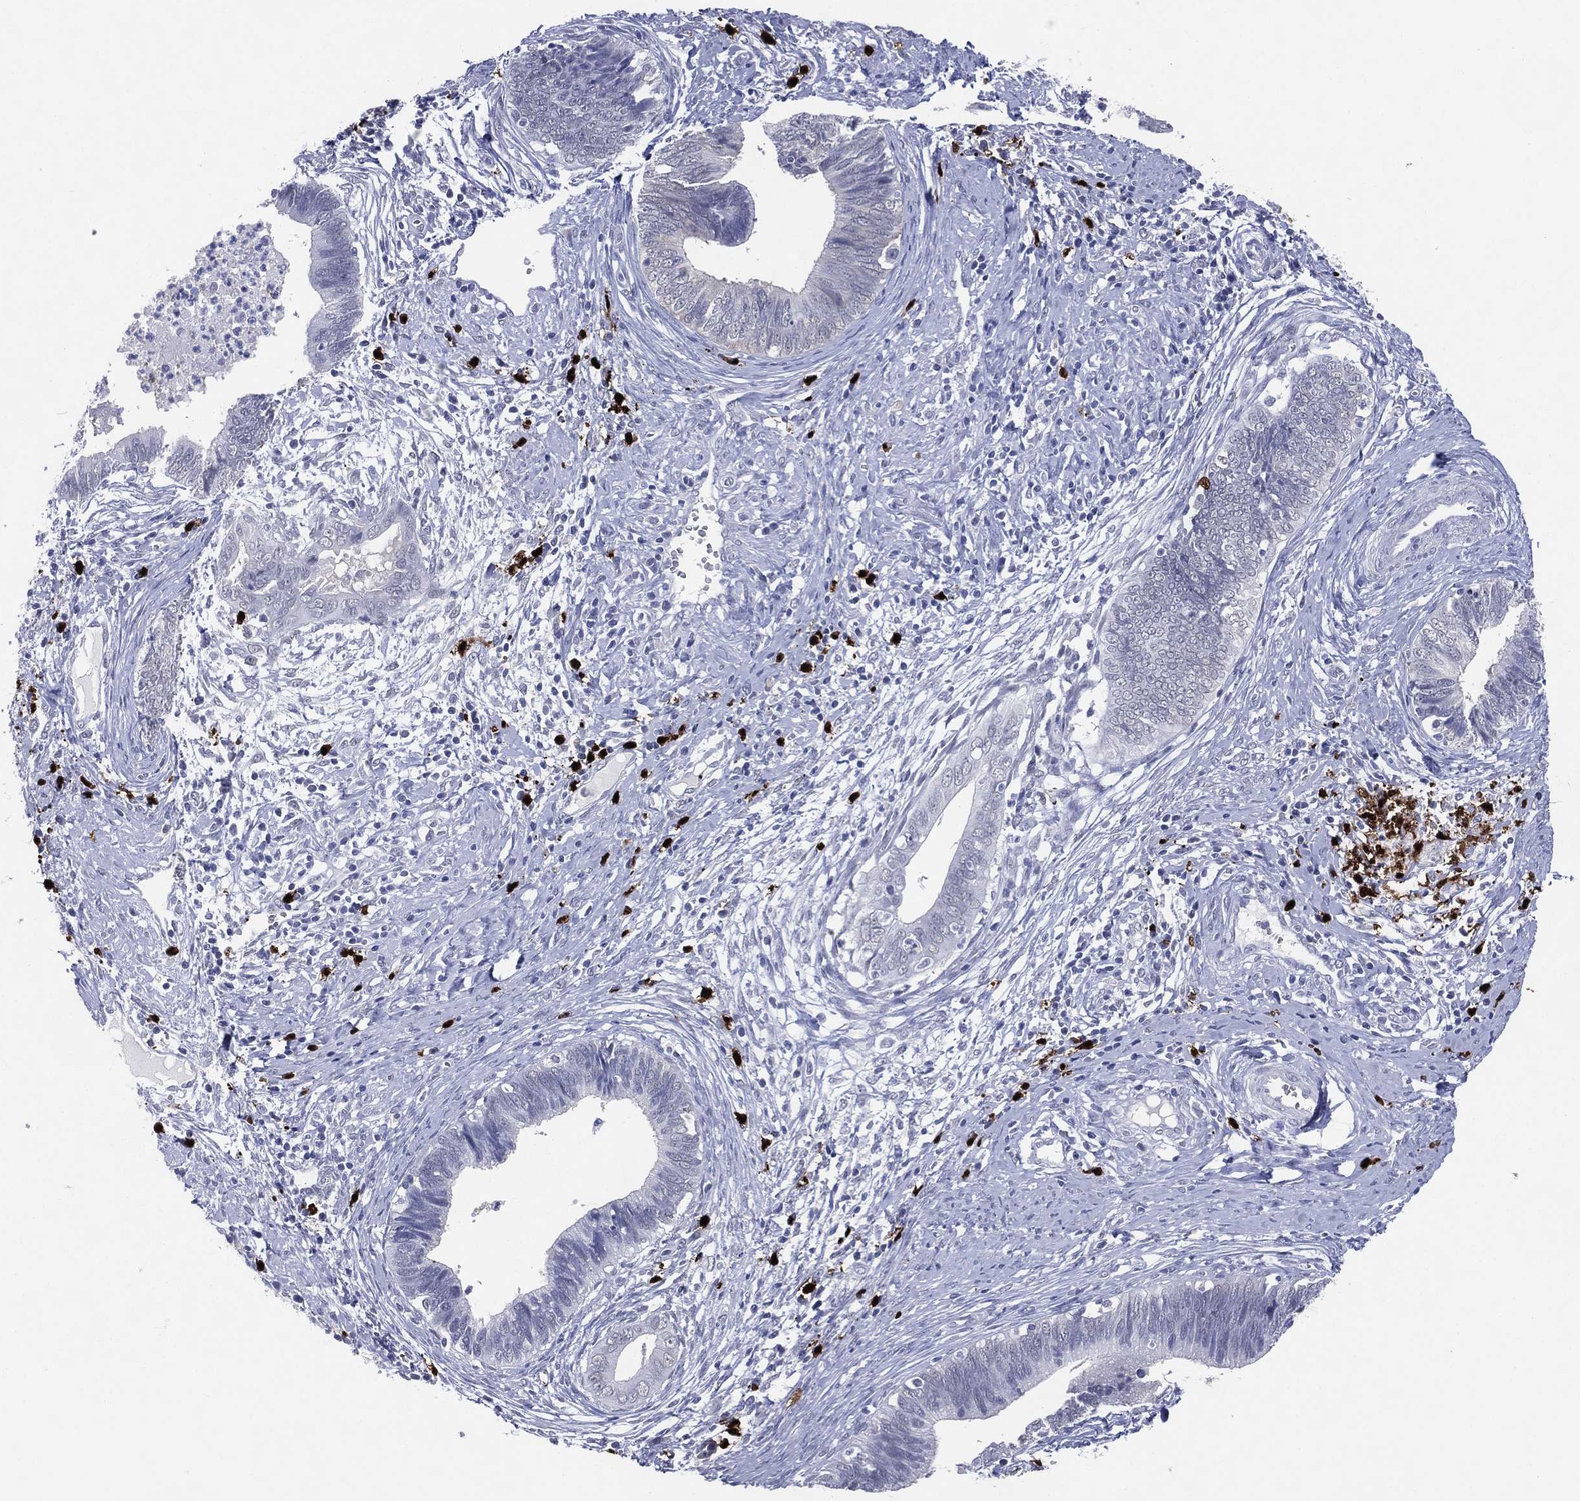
{"staining": {"intensity": "negative", "quantity": "none", "location": "none"}, "tissue": "cervical cancer", "cell_type": "Tumor cells", "image_type": "cancer", "snomed": [{"axis": "morphology", "description": "Adenocarcinoma, NOS"}, {"axis": "topography", "description": "Cervix"}], "caption": "Cervical adenocarcinoma stained for a protein using IHC shows no staining tumor cells.", "gene": "CFAP58", "patient": {"sex": "female", "age": 42}}